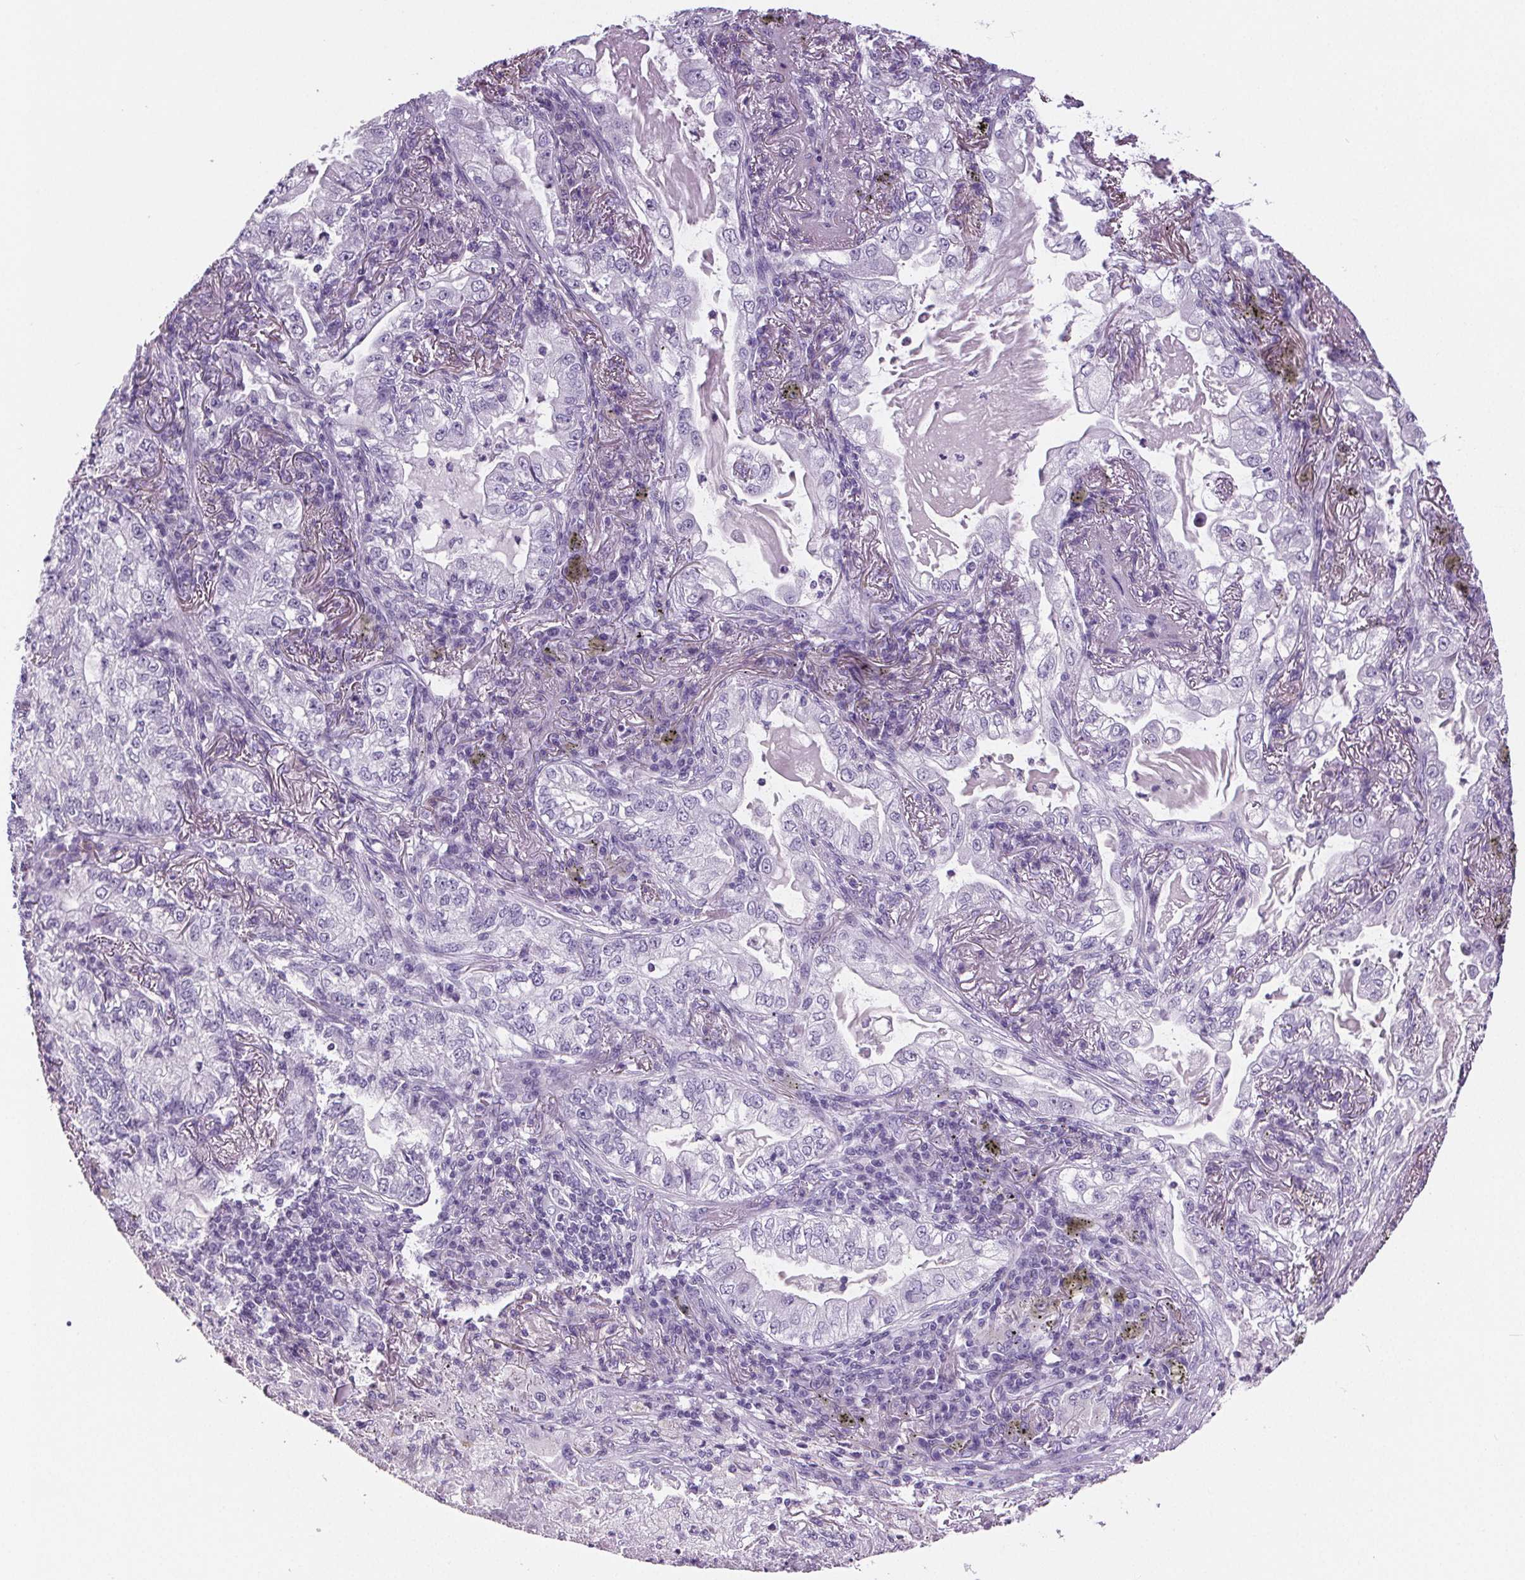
{"staining": {"intensity": "negative", "quantity": "none", "location": "none"}, "tissue": "lung cancer", "cell_type": "Tumor cells", "image_type": "cancer", "snomed": [{"axis": "morphology", "description": "Adenocarcinoma, NOS"}, {"axis": "topography", "description": "Lung"}], "caption": "Immunohistochemistry (IHC) micrograph of neoplastic tissue: lung adenocarcinoma stained with DAB exhibits no significant protein positivity in tumor cells. (DAB immunohistochemistry visualized using brightfield microscopy, high magnification).", "gene": "CD5L", "patient": {"sex": "female", "age": 73}}